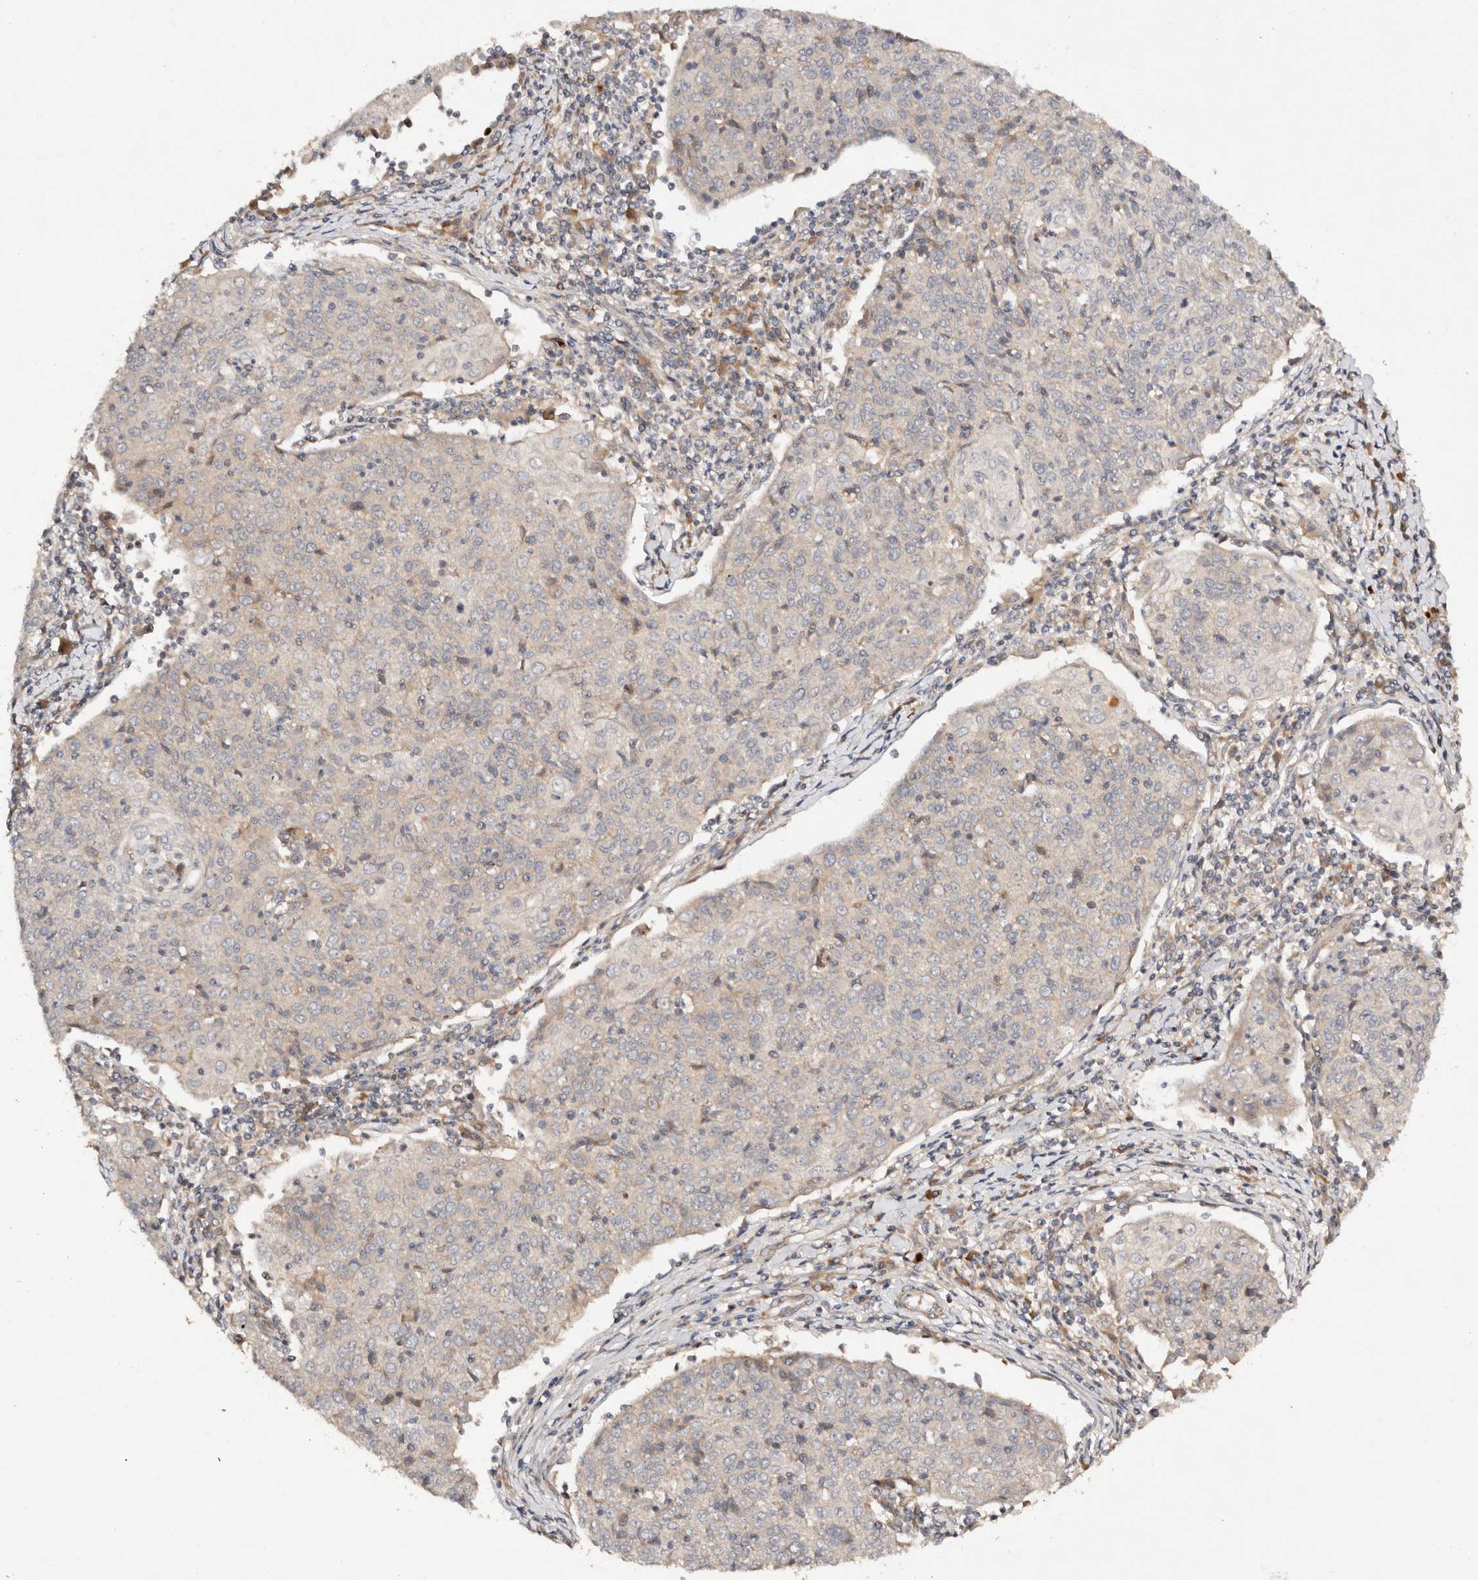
{"staining": {"intensity": "negative", "quantity": "none", "location": "none"}, "tissue": "cervical cancer", "cell_type": "Tumor cells", "image_type": "cancer", "snomed": [{"axis": "morphology", "description": "Squamous cell carcinoma, NOS"}, {"axis": "topography", "description": "Cervix"}], "caption": "This is an immunohistochemistry (IHC) image of cervical squamous cell carcinoma. There is no positivity in tumor cells.", "gene": "DENND11", "patient": {"sex": "female", "age": 48}}